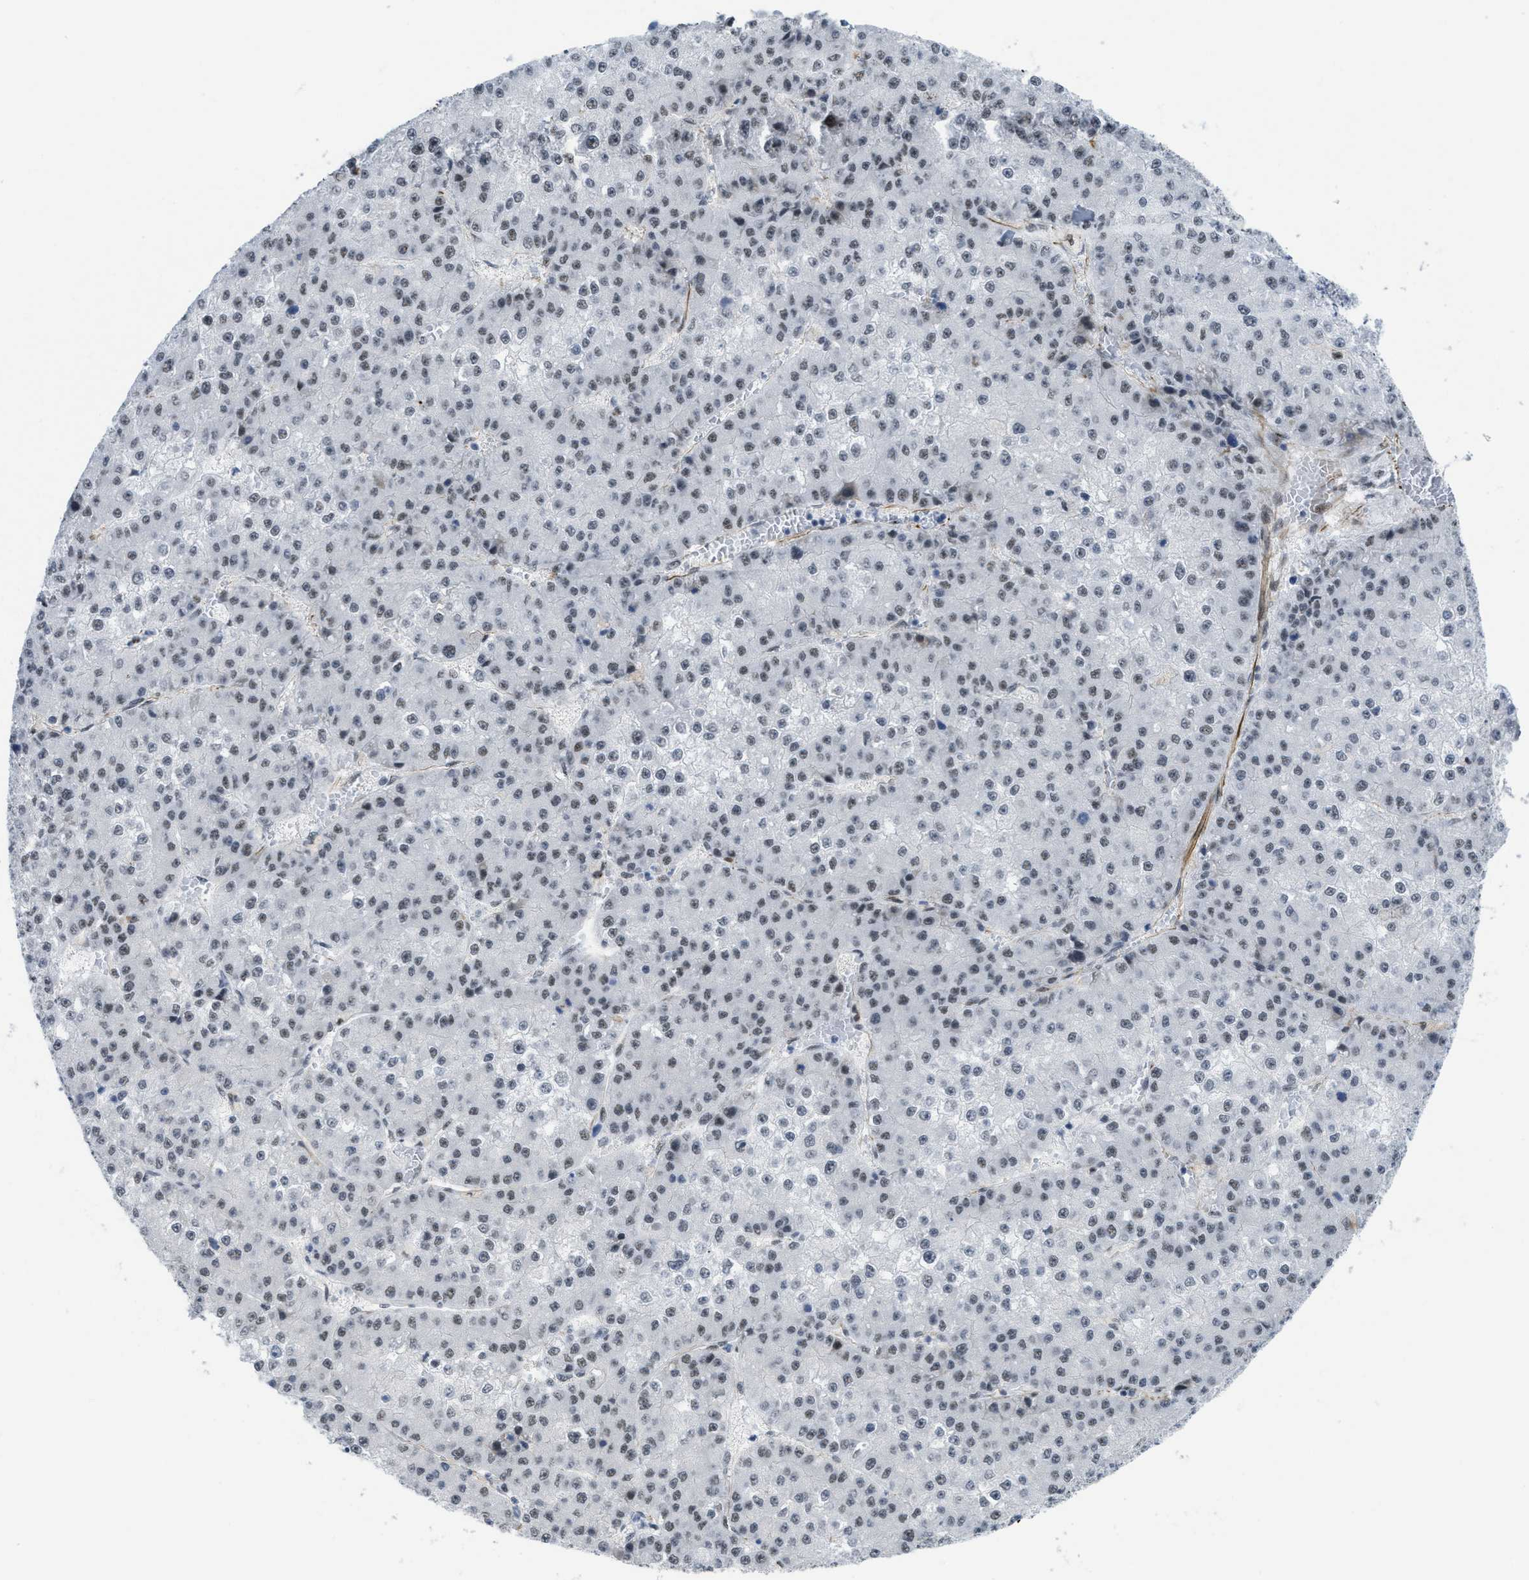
{"staining": {"intensity": "weak", "quantity": "25%-75%", "location": "nuclear"}, "tissue": "liver cancer", "cell_type": "Tumor cells", "image_type": "cancer", "snomed": [{"axis": "morphology", "description": "Carcinoma, Hepatocellular, NOS"}, {"axis": "topography", "description": "Liver"}], "caption": "Protein staining reveals weak nuclear staining in about 25%-75% of tumor cells in hepatocellular carcinoma (liver).", "gene": "LRRC8B", "patient": {"sex": "female", "age": 73}}